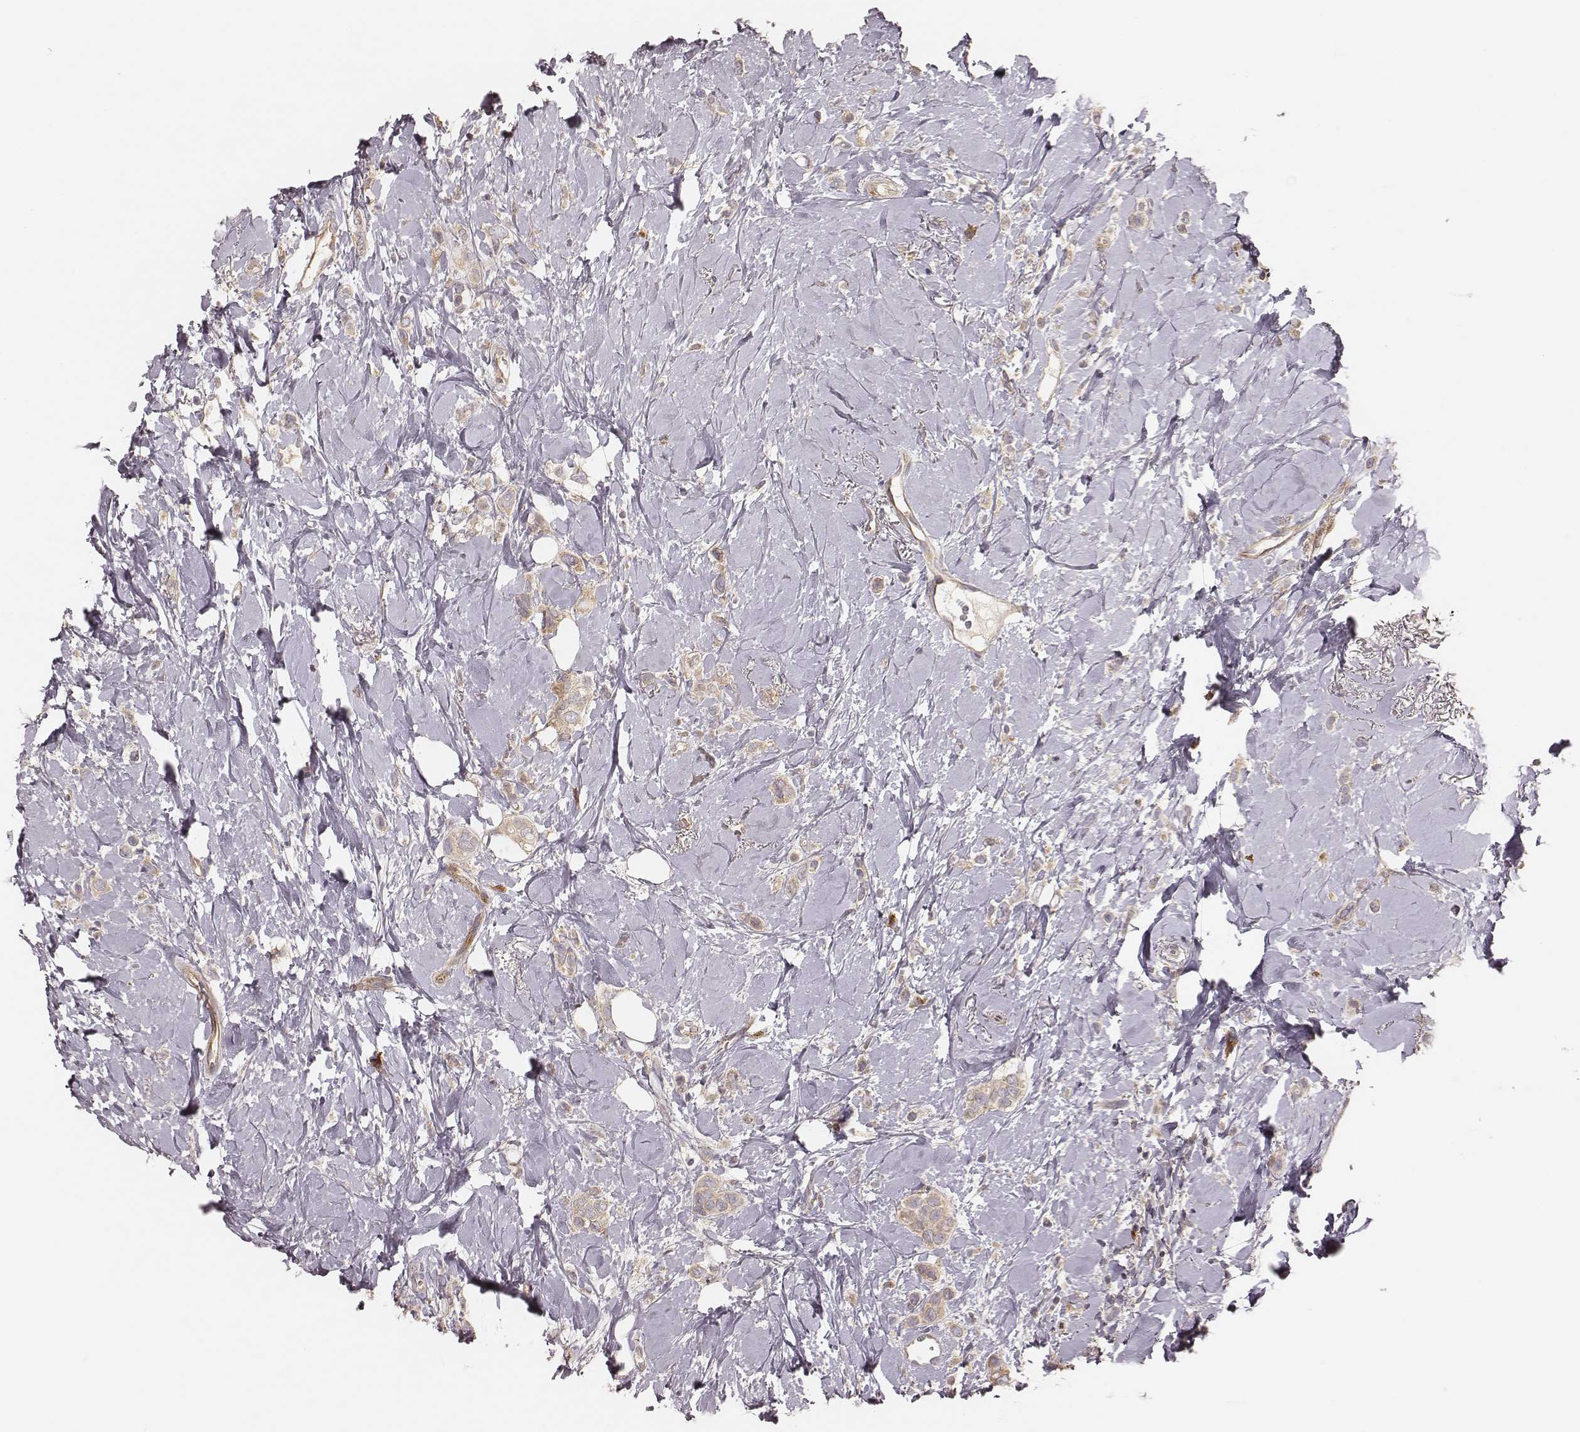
{"staining": {"intensity": "moderate", "quantity": "25%-75%", "location": "cytoplasmic/membranous"}, "tissue": "breast cancer", "cell_type": "Tumor cells", "image_type": "cancer", "snomed": [{"axis": "morphology", "description": "Lobular carcinoma"}, {"axis": "topography", "description": "Breast"}], "caption": "The micrograph demonstrates a brown stain indicating the presence of a protein in the cytoplasmic/membranous of tumor cells in breast cancer.", "gene": "CARS1", "patient": {"sex": "female", "age": 66}}